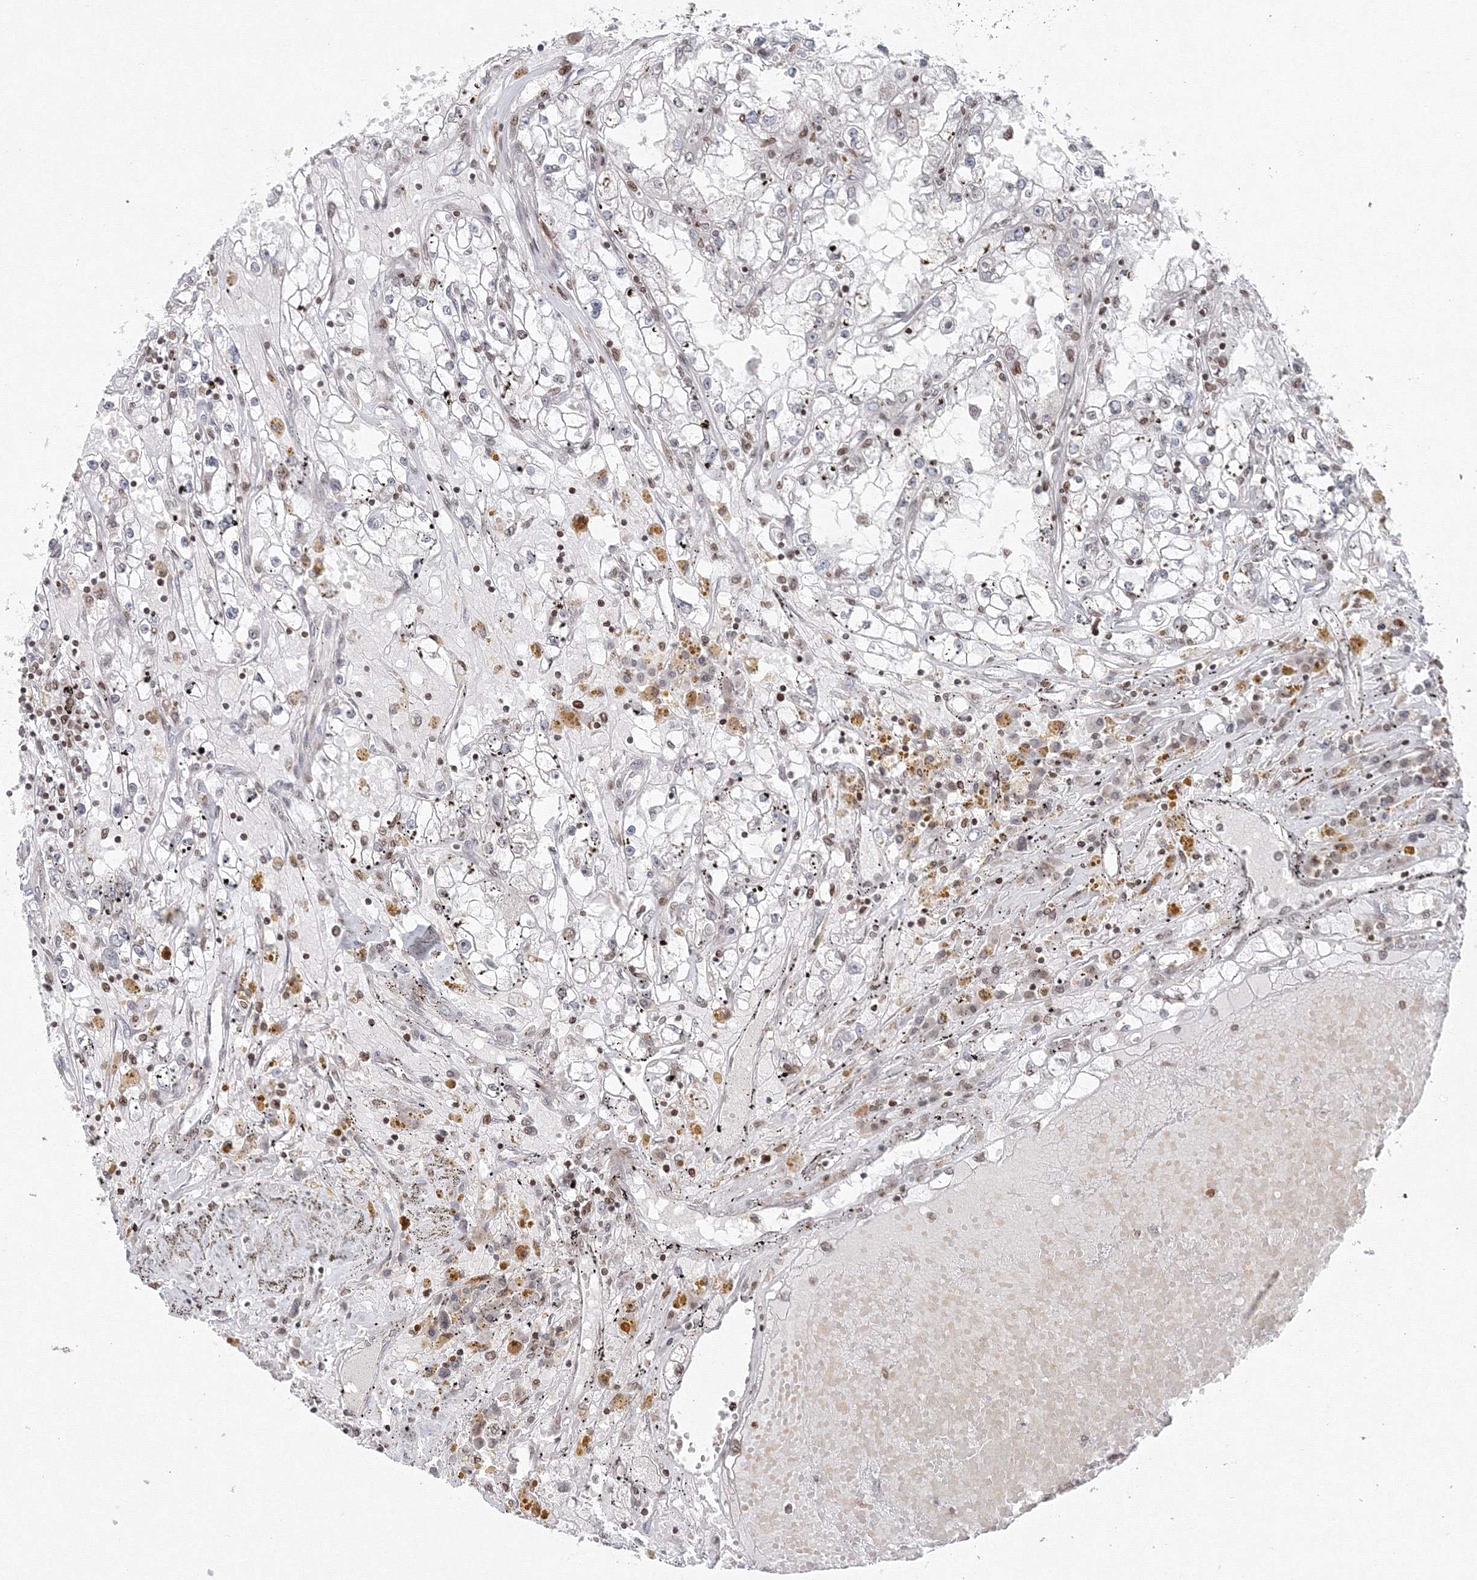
{"staining": {"intensity": "moderate", "quantity": "<25%", "location": "nuclear"}, "tissue": "renal cancer", "cell_type": "Tumor cells", "image_type": "cancer", "snomed": [{"axis": "morphology", "description": "Adenocarcinoma, NOS"}, {"axis": "topography", "description": "Kidney"}], "caption": "Brown immunohistochemical staining in human renal cancer (adenocarcinoma) demonstrates moderate nuclear positivity in approximately <25% of tumor cells. (IHC, brightfield microscopy, high magnification).", "gene": "KIF4A", "patient": {"sex": "male", "age": 56}}